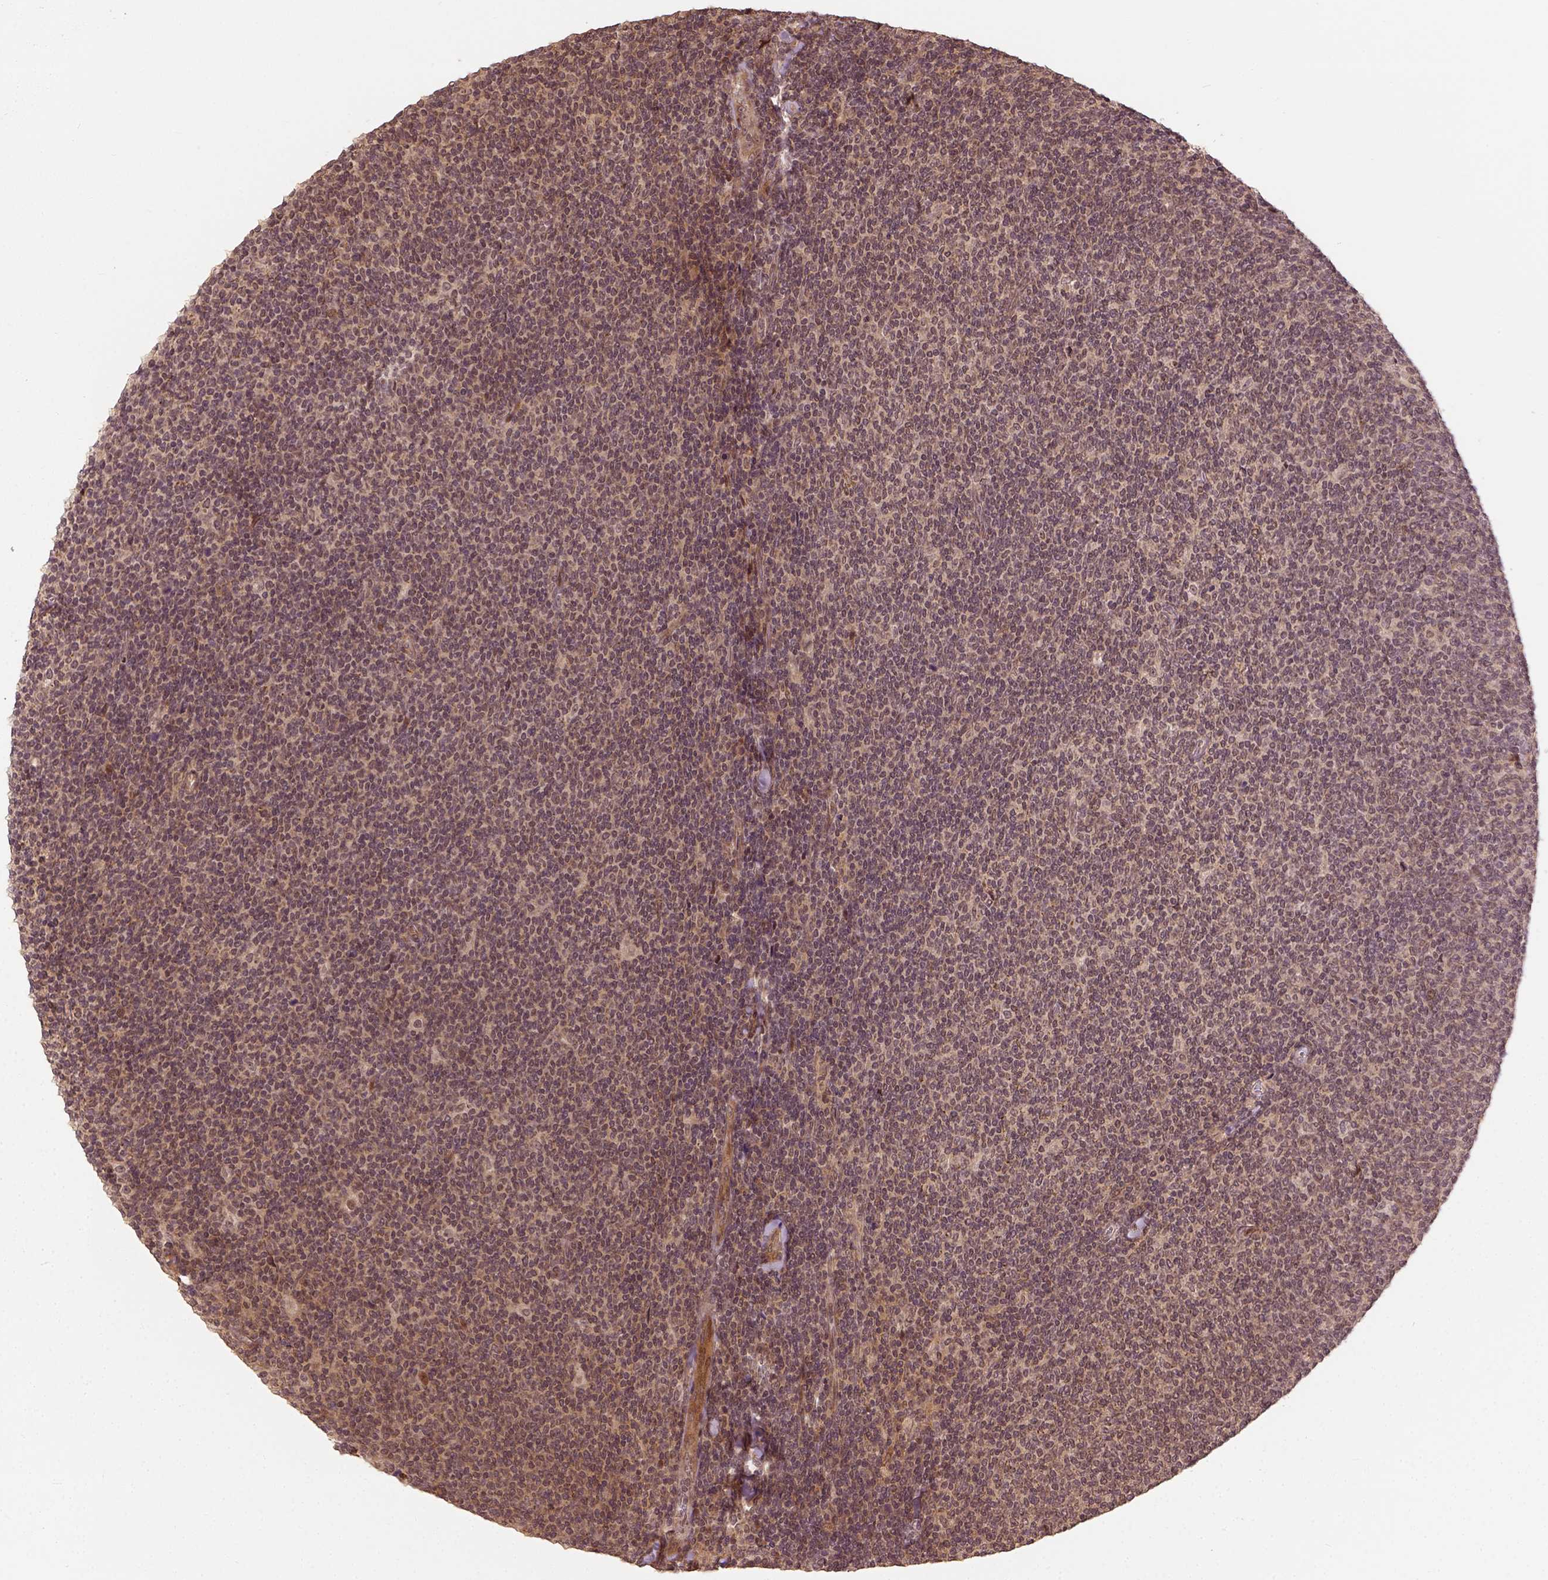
{"staining": {"intensity": "weak", "quantity": "25%-75%", "location": "cytoplasmic/membranous"}, "tissue": "lymphoma", "cell_type": "Tumor cells", "image_type": "cancer", "snomed": [{"axis": "morphology", "description": "Malignant lymphoma, non-Hodgkin's type, Low grade"}, {"axis": "topography", "description": "Lymph node"}], "caption": "Immunohistochemical staining of lymphoma demonstrates weak cytoplasmic/membranous protein staining in about 25%-75% of tumor cells. The staining was performed using DAB, with brown indicating positive protein expression. Nuclei are stained blue with hematoxylin.", "gene": "VEGFA", "patient": {"sex": "male", "age": 52}}